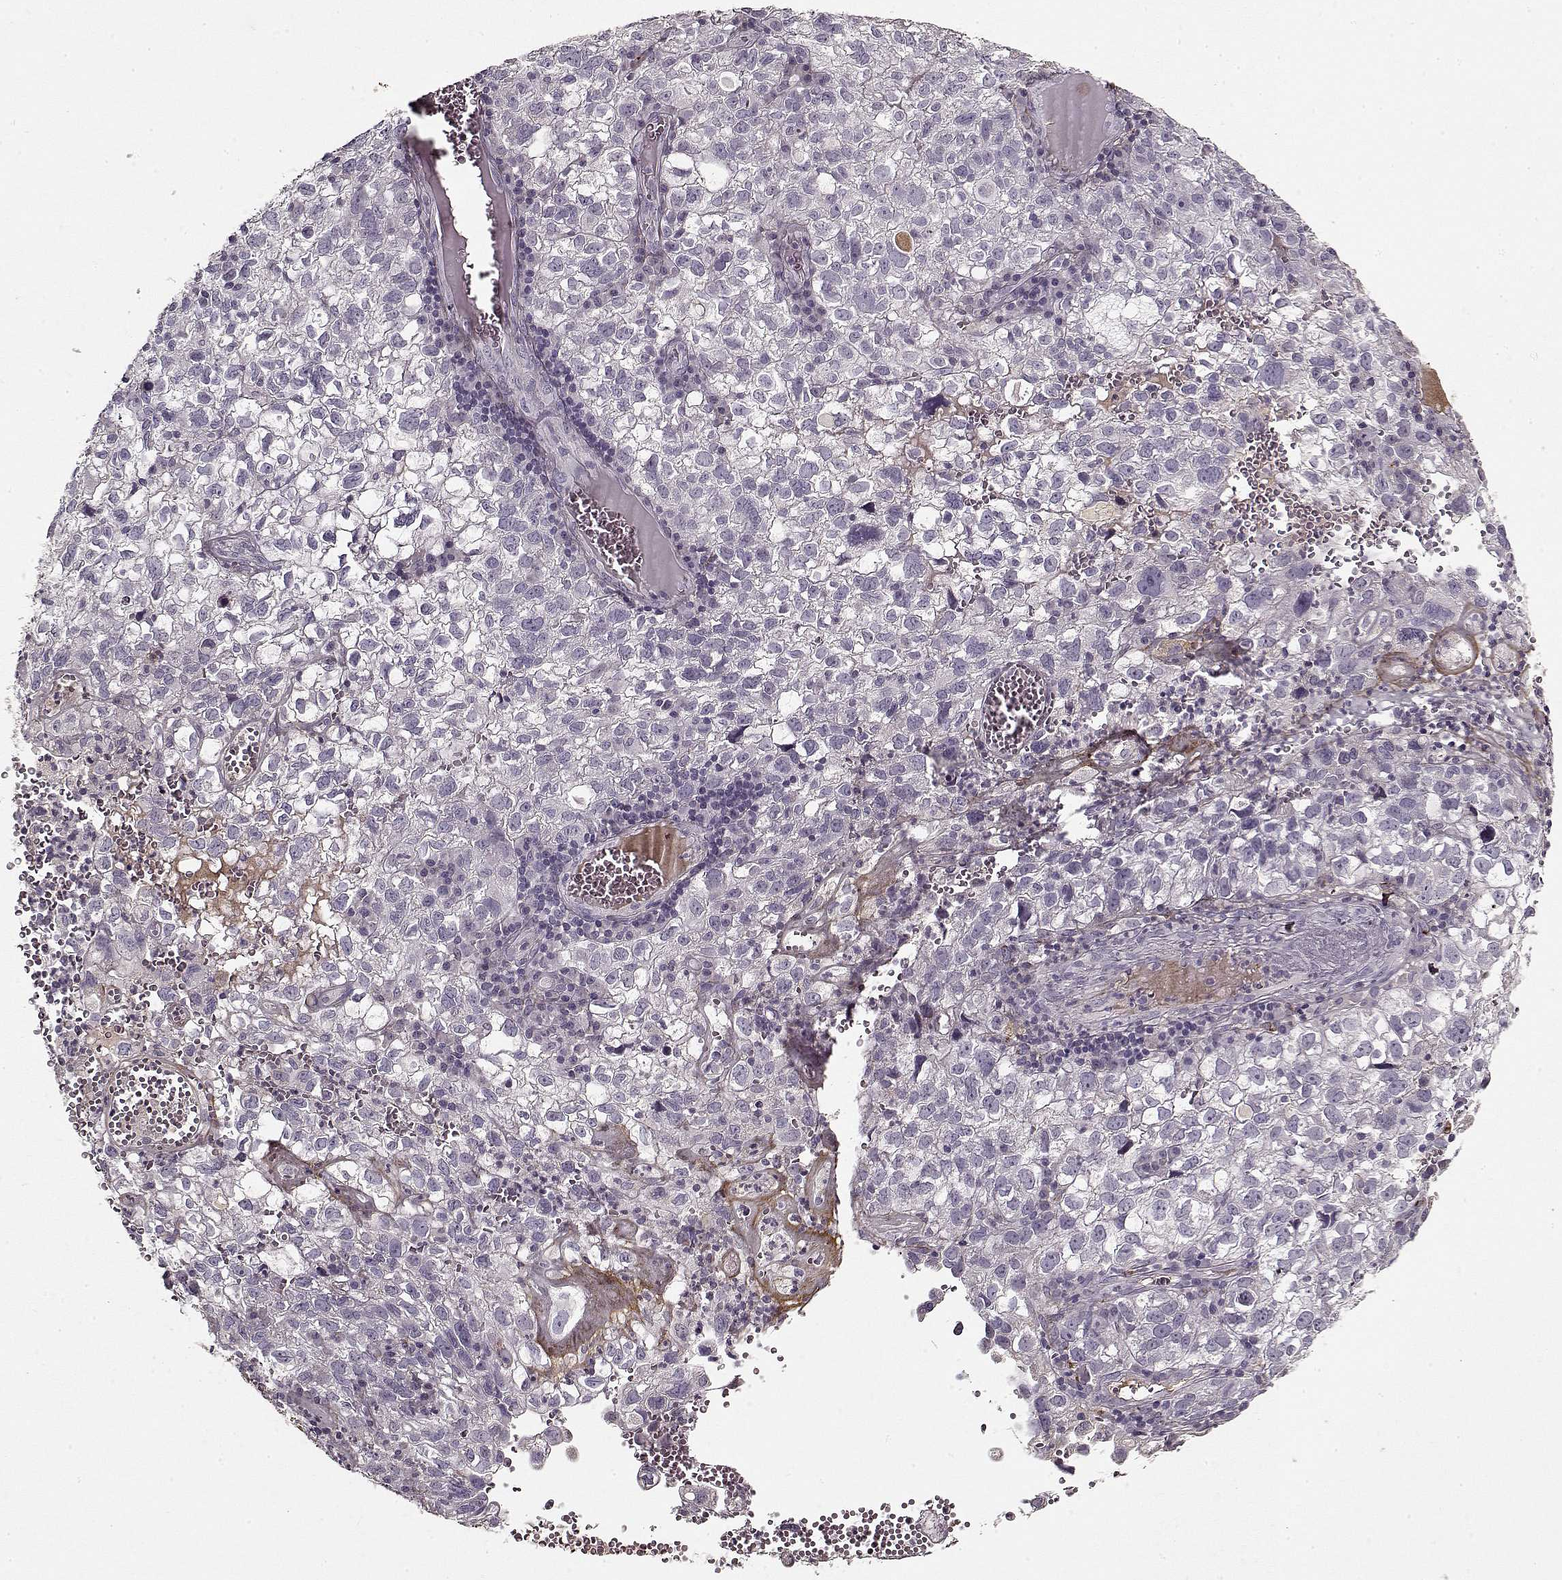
{"staining": {"intensity": "negative", "quantity": "none", "location": "none"}, "tissue": "cervical cancer", "cell_type": "Tumor cells", "image_type": "cancer", "snomed": [{"axis": "morphology", "description": "Squamous cell carcinoma, NOS"}, {"axis": "topography", "description": "Cervix"}], "caption": "Histopathology image shows no significant protein staining in tumor cells of squamous cell carcinoma (cervical).", "gene": "LUM", "patient": {"sex": "female", "age": 55}}